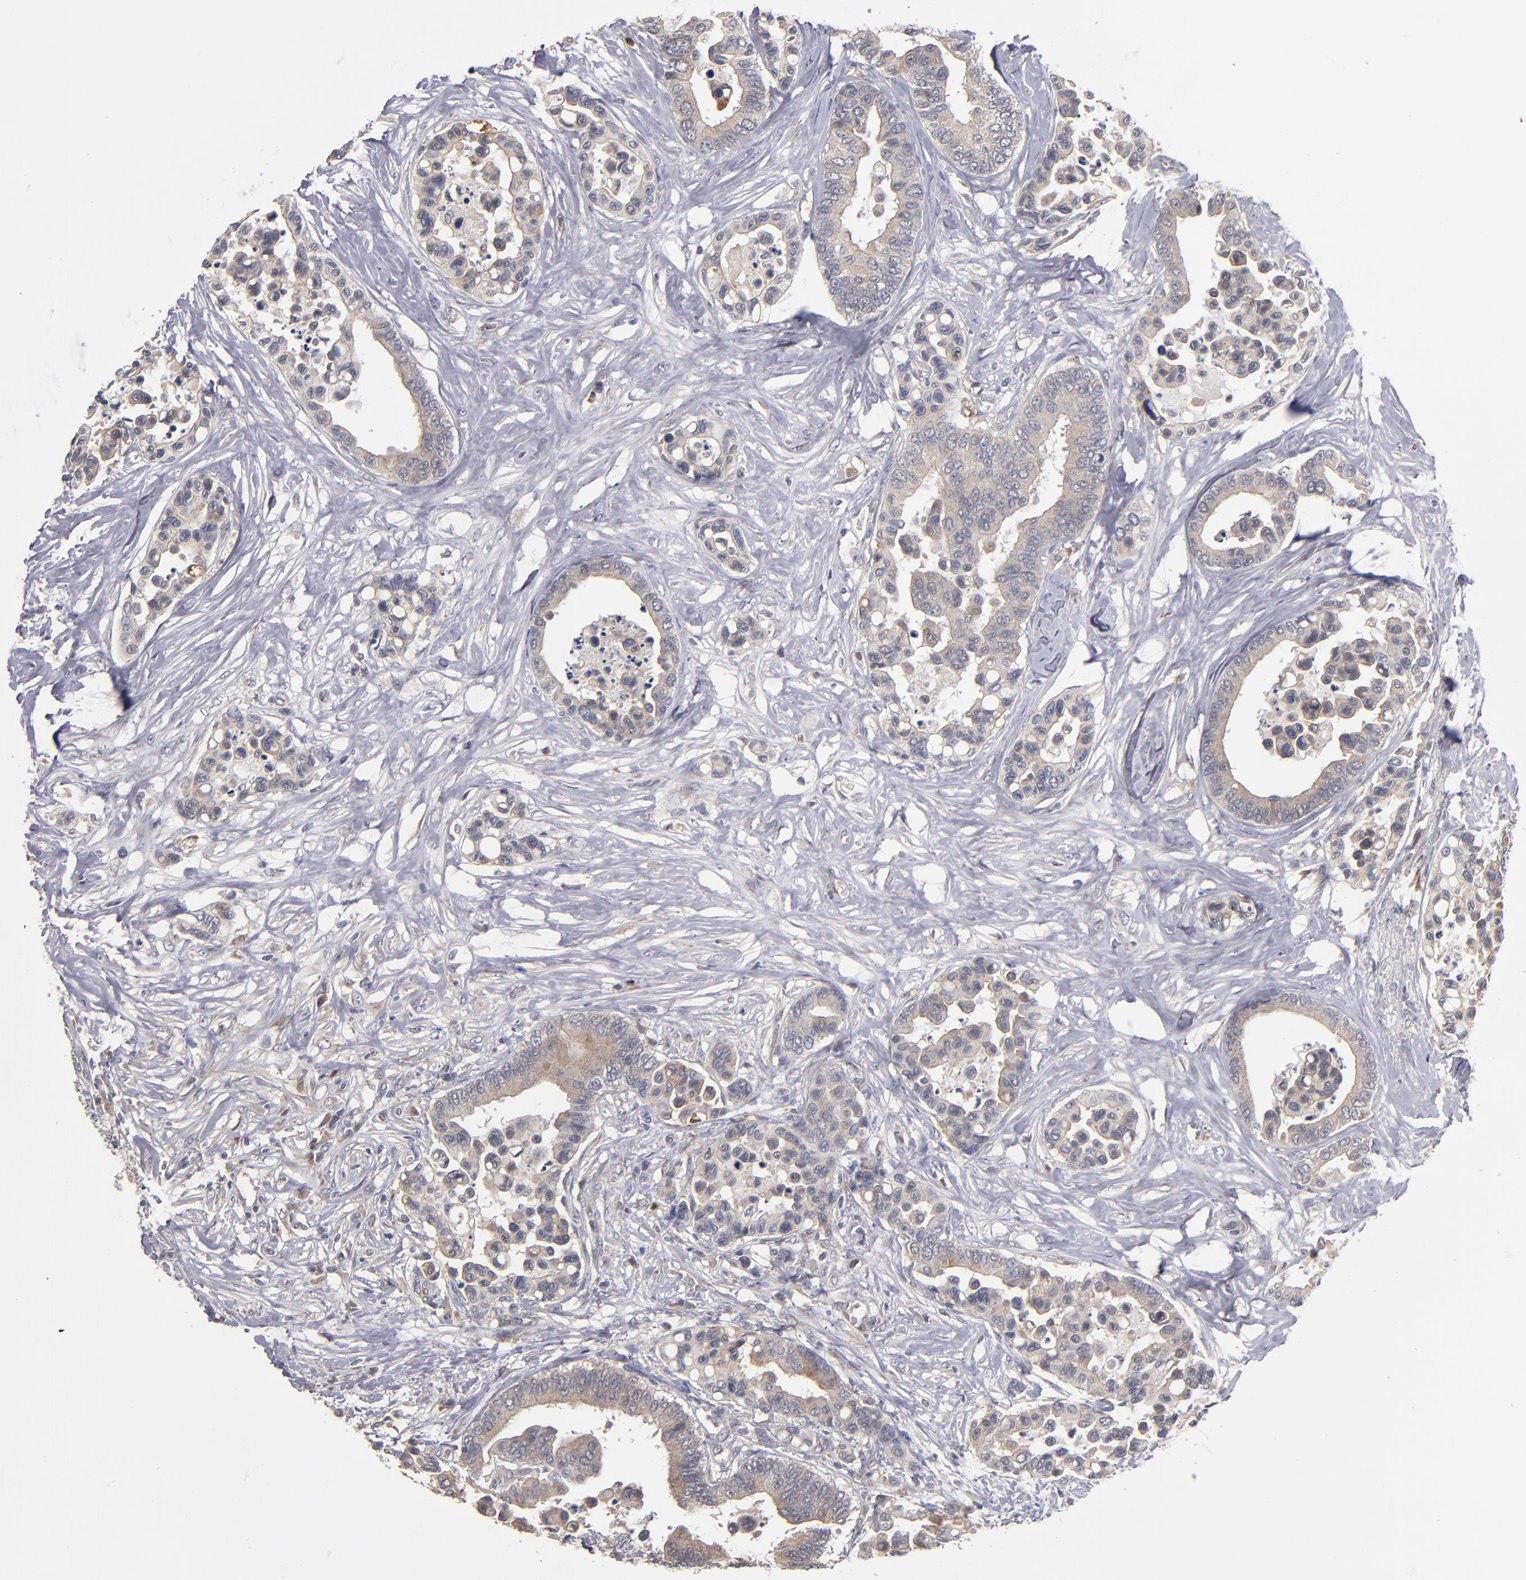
{"staining": {"intensity": "moderate", "quantity": ">75%", "location": "cytoplasmic/membranous"}, "tissue": "colorectal cancer", "cell_type": "Tumor cells", "image_type": "cancer", "snomed": [{"axis": "morphology", "description": "Adenocarcinoma, NOS"}, {"axis": "topography", "description": "Colon"}], "caption": "This image displays IHC staining of adenocarcinoma (colorectal), with medium moderate cytoplasmic/membranous staining in about >75% of tumor cells.", "gene": "EXD2", "patient": {"sex": "male", "age": 82}}